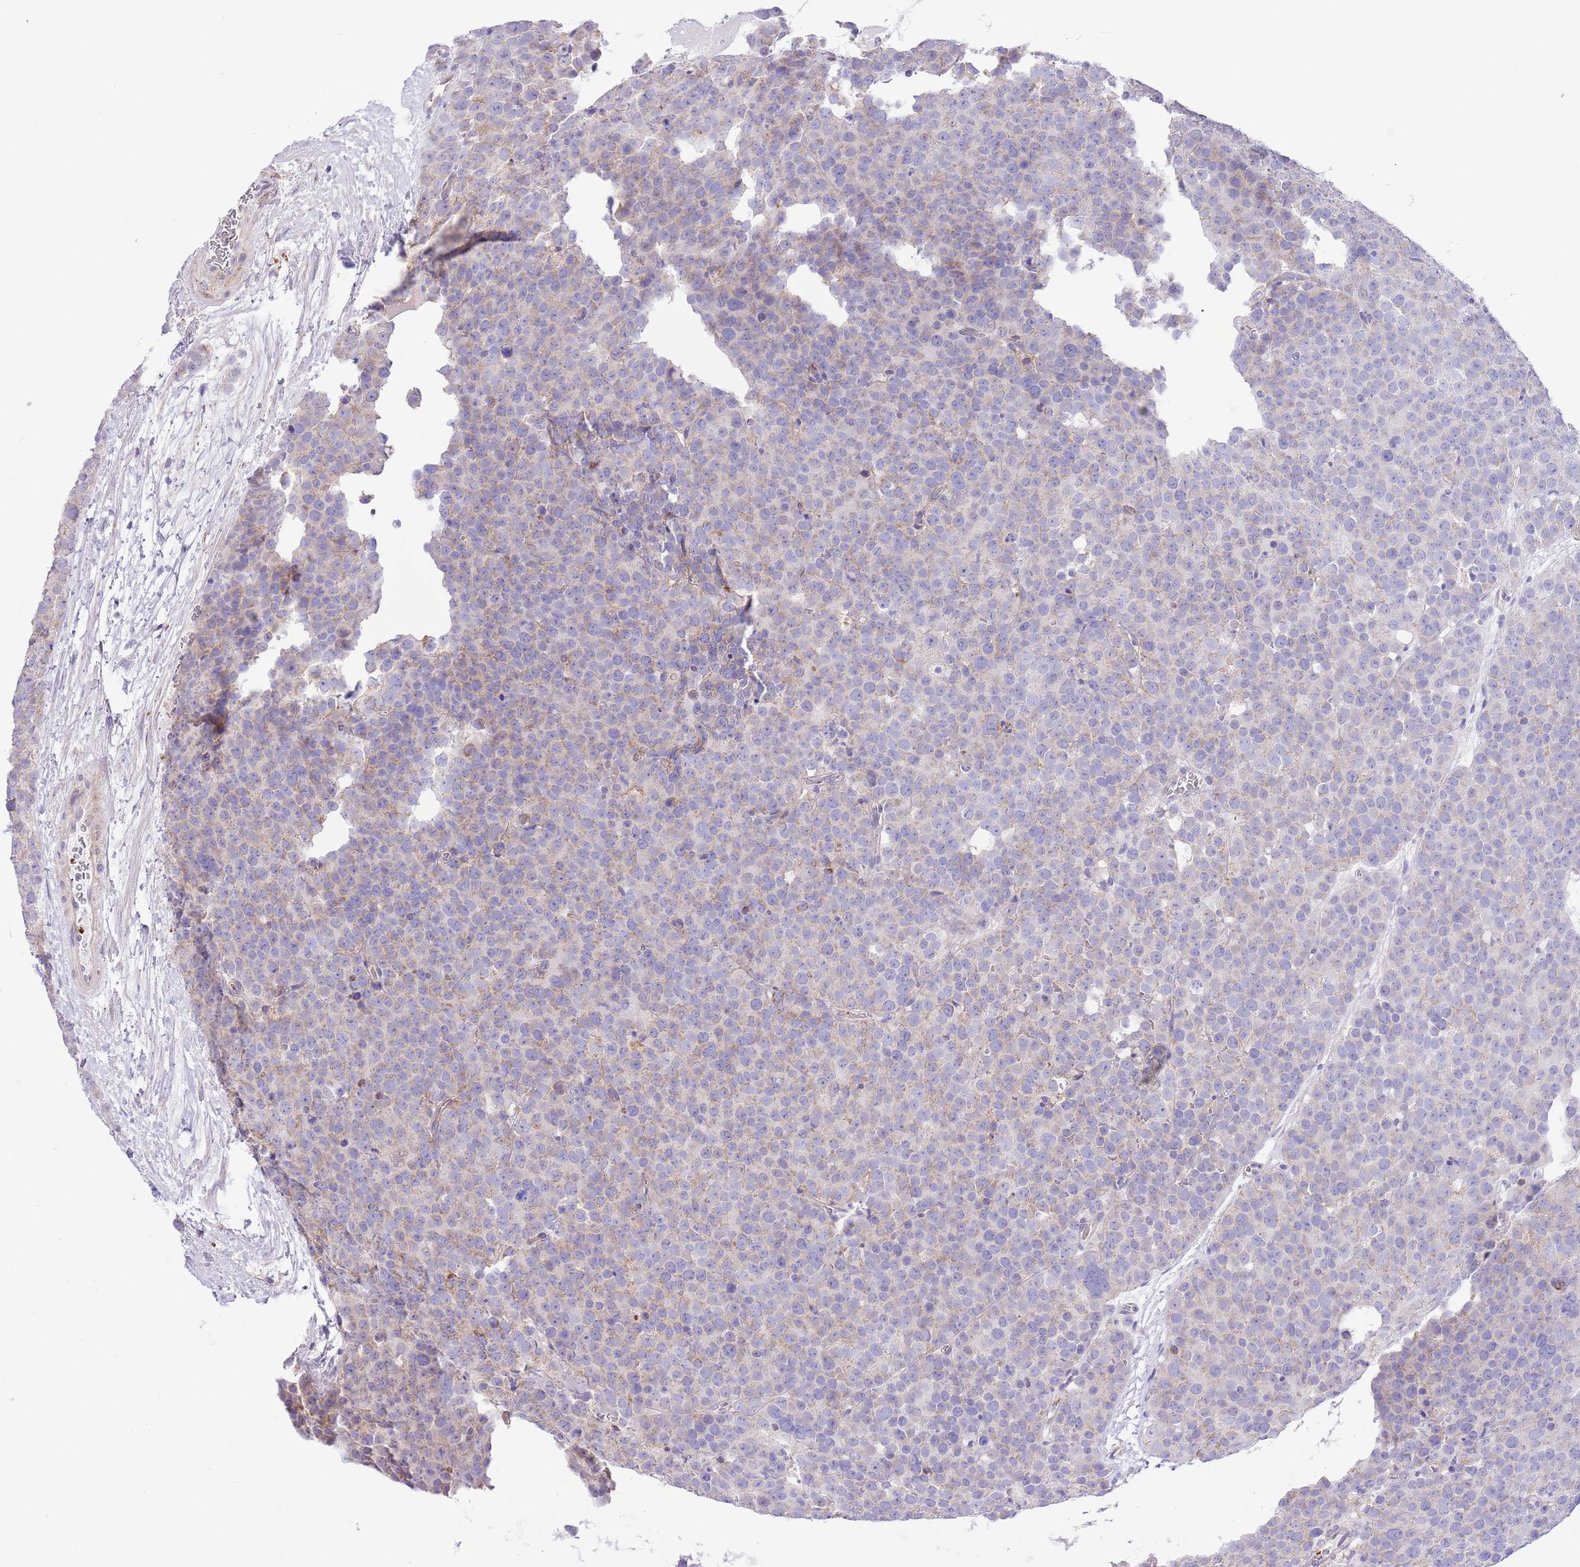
{"staining": {"intensity": "weak", "quantity": "<25%", "location": "cytoplasmic/membranous"}, "tissue": "testis cancer", "cell_type": "Tumor cells", "image_type": "cancer", "snomed": [{"axis": "morphology", "description": "Seminoma, NOS"}, {"axis": "topography", "description": "Testis"}], "caption": "Tumor cells are negative for protein expression in human testis cancer. (DAB immunohistochemistry visualized using brightfield microscopy, high magnification).", "gene": "SS18L2", "patient": {"sex": "male", "age": 71}}